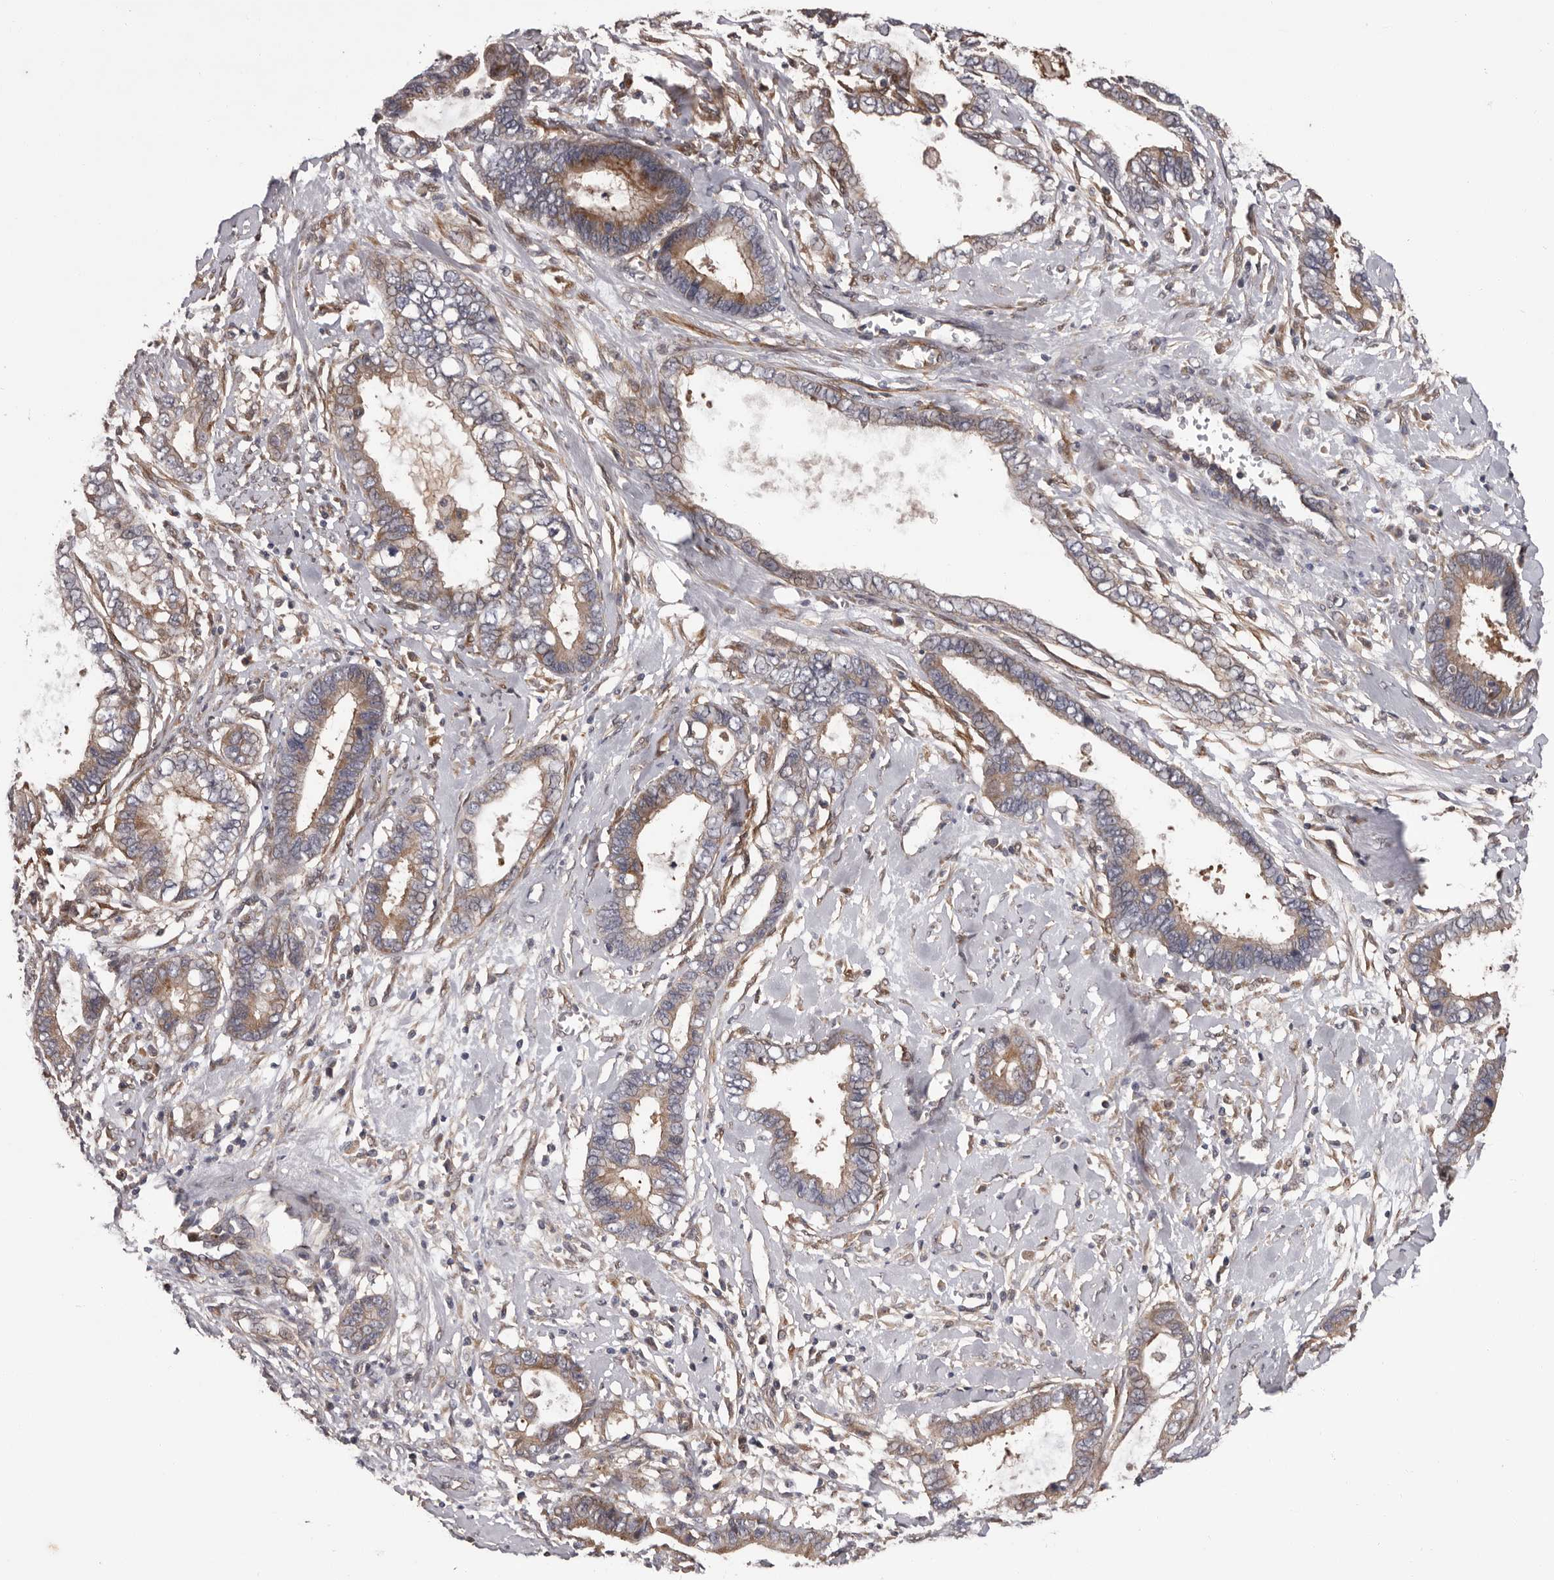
{"staining": {"intensity": "moderate", "quantity": ">75%", "location": "cytoplasmic/membranous"}, "tissue": "cervical cancer", "cell_type": "Tumor cells", "image_type": "cancer", "snomed": [{"axis": "morphology", "description": "Adenocarcinoma, NOS"}, {"axis": "topography", "description": "Cervix"}], "caption": "This is an image of IHC staining of adenocarcinoma (cervical), which shows moderate positivity in the cytoplasmic/membranous of tumor cells.", "gene": "PRKD1", "patient": {"sex": "female", "age": 44}}